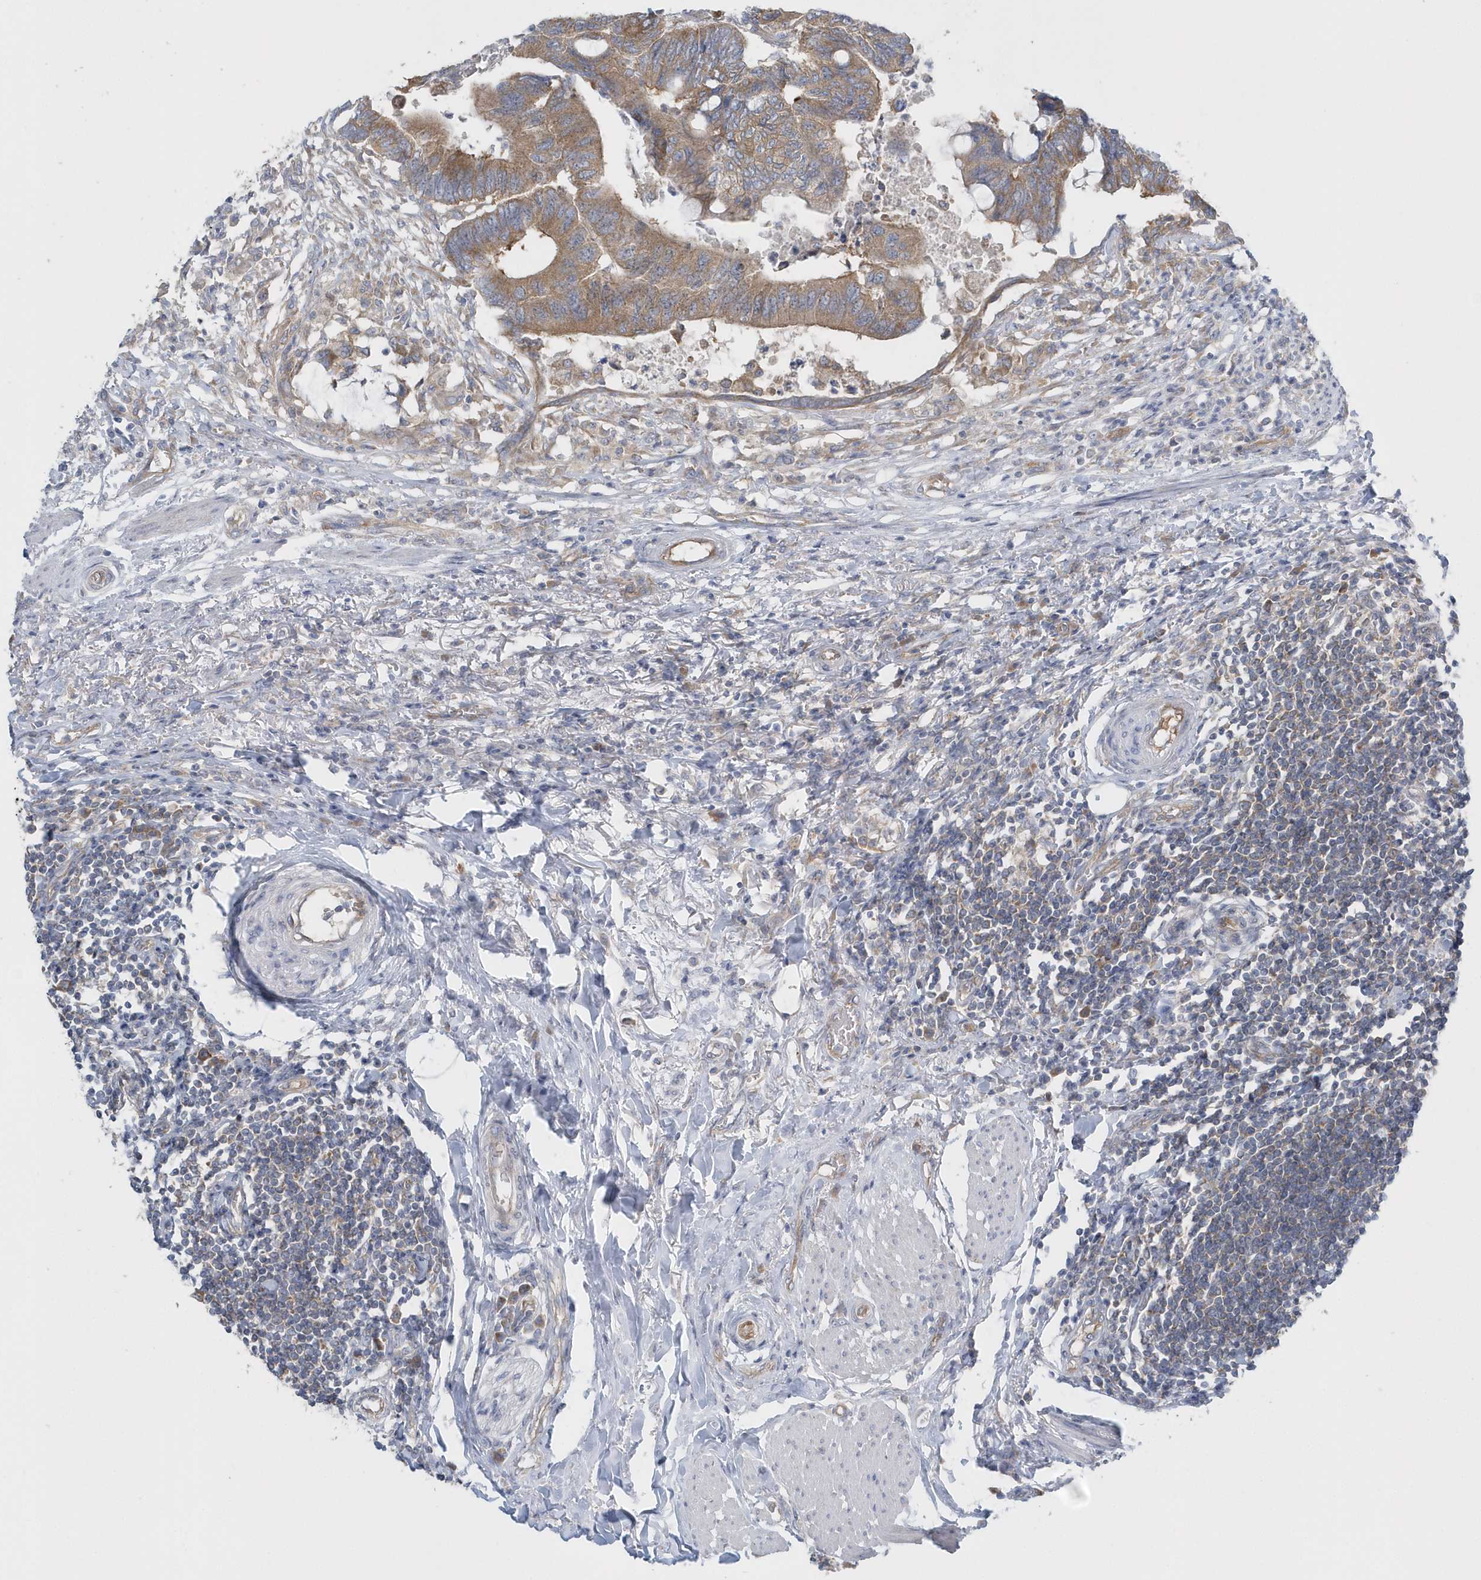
{"staining": {"intensity": "moderate", "quantity": ">75%", "location": "cytoplasmic/membranous"}, "tissue": "colorectal cancer", "cell_type": "Tumor cells", "image_type": "cancer", "snomed": [{"axis": "morphology", "description": "Normal tissue, NOS"}, {"axis": "morphology", "description": "Adenocarcinoma, NOS"}, {"axis": "topography", "description": "Rectum"}, {"axis": "topography", "description": "Peripheral nerve tissue"}], "caption": "A brown stain shows moderate cytoplasmic/membranous positivity of a protein in human colorectal cancer (adenocarcinoma) tumor cells.", "gene": "EIF3C", "patient": {"sex": "male", "age": 92}}